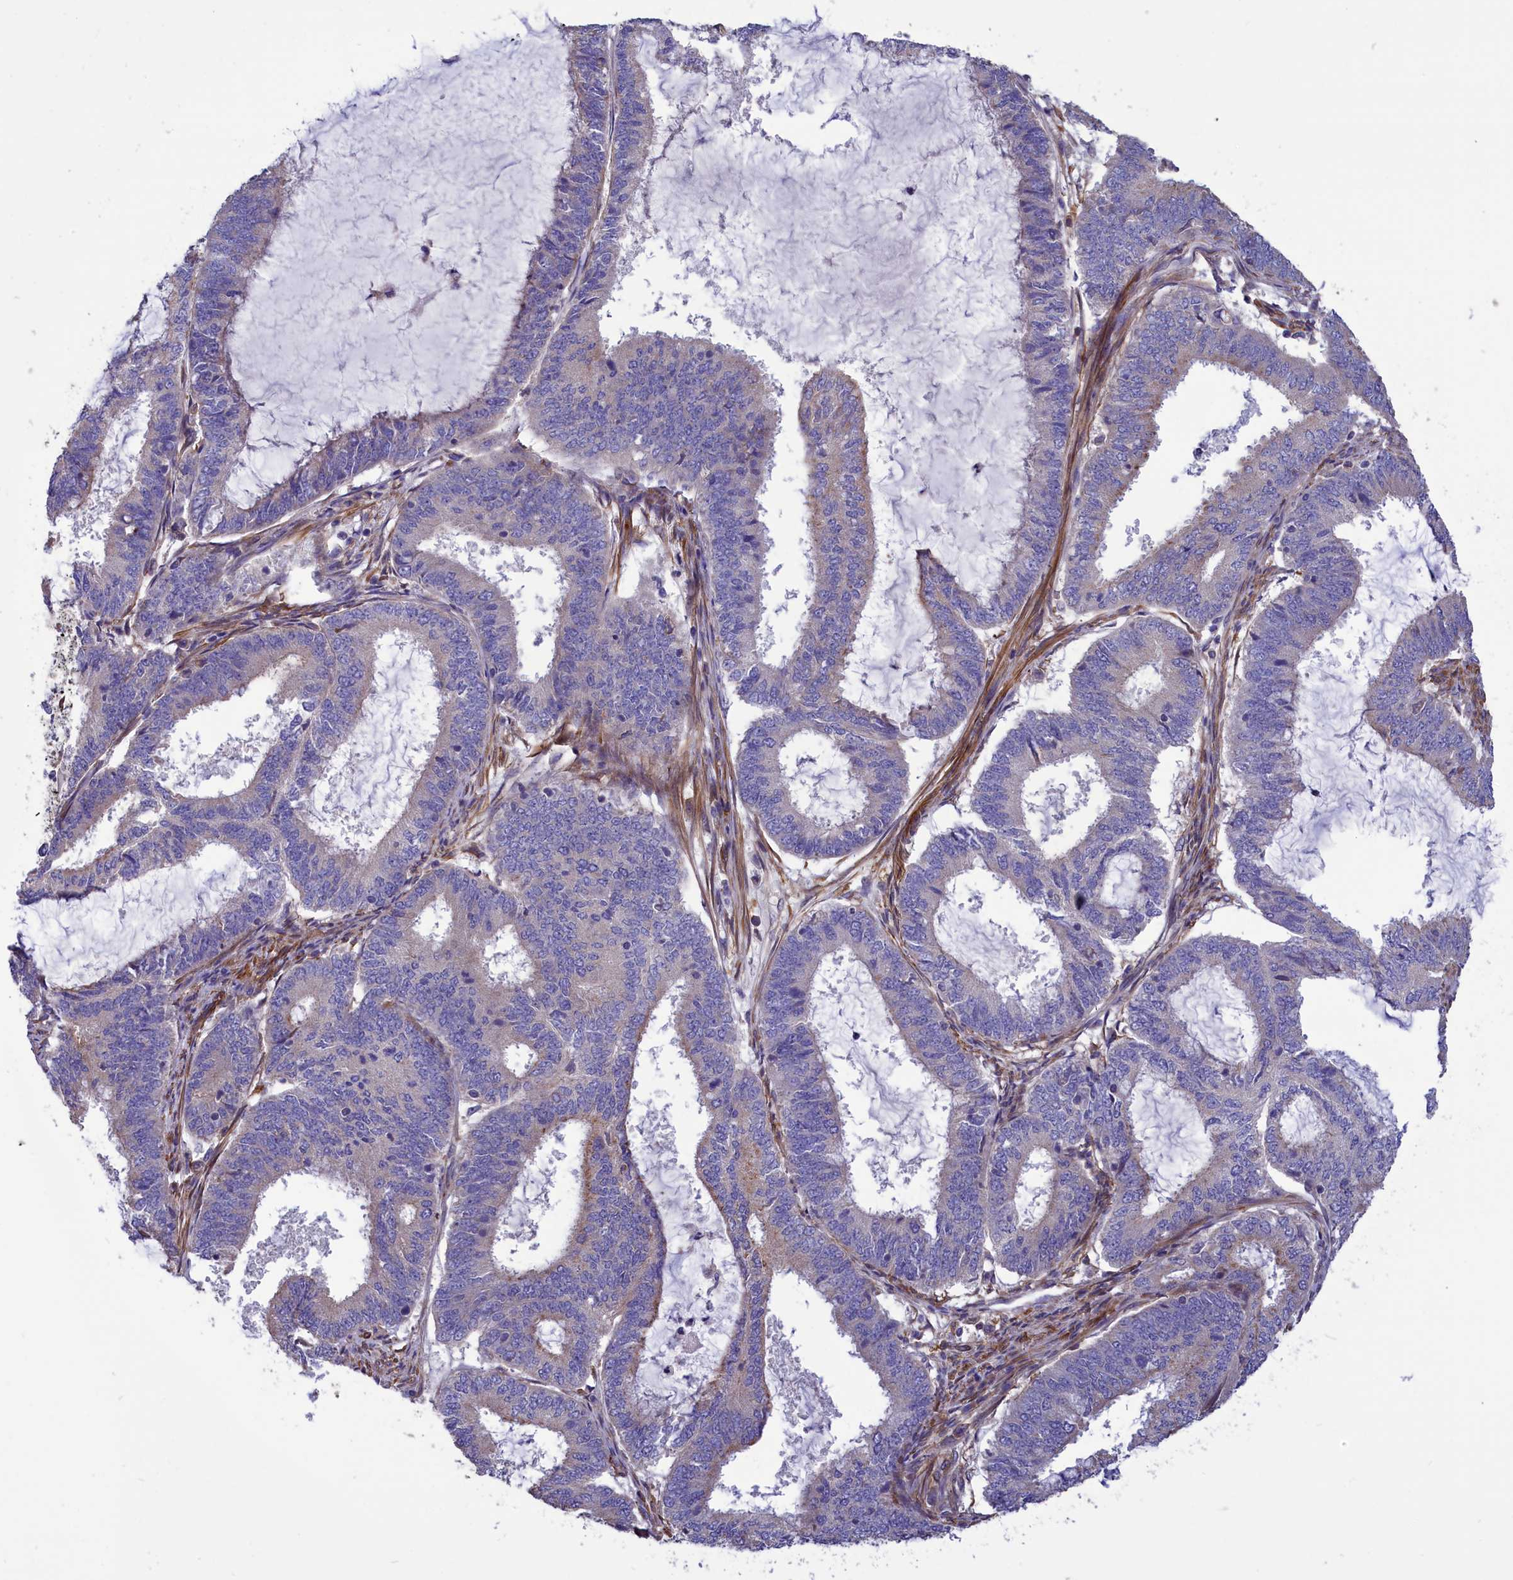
{"staining": {"intensity": "negative", "quantity": "none", "location": "none"}, "tissue": "endometrial cancer", "cell_type": "Tumor cells", "image_type": "cancer", "snomed": [{"axis": "morphology", "description": "Adenocarcinoma, NOS"}, {"axis": "topography", "description": "Endometrium"}], "caption": "There is no significant expression in tumor cells of endometrial adenocarcinoma.", "gene": "AMDHD2", "patient": {"sex": "female", "age": 51}}